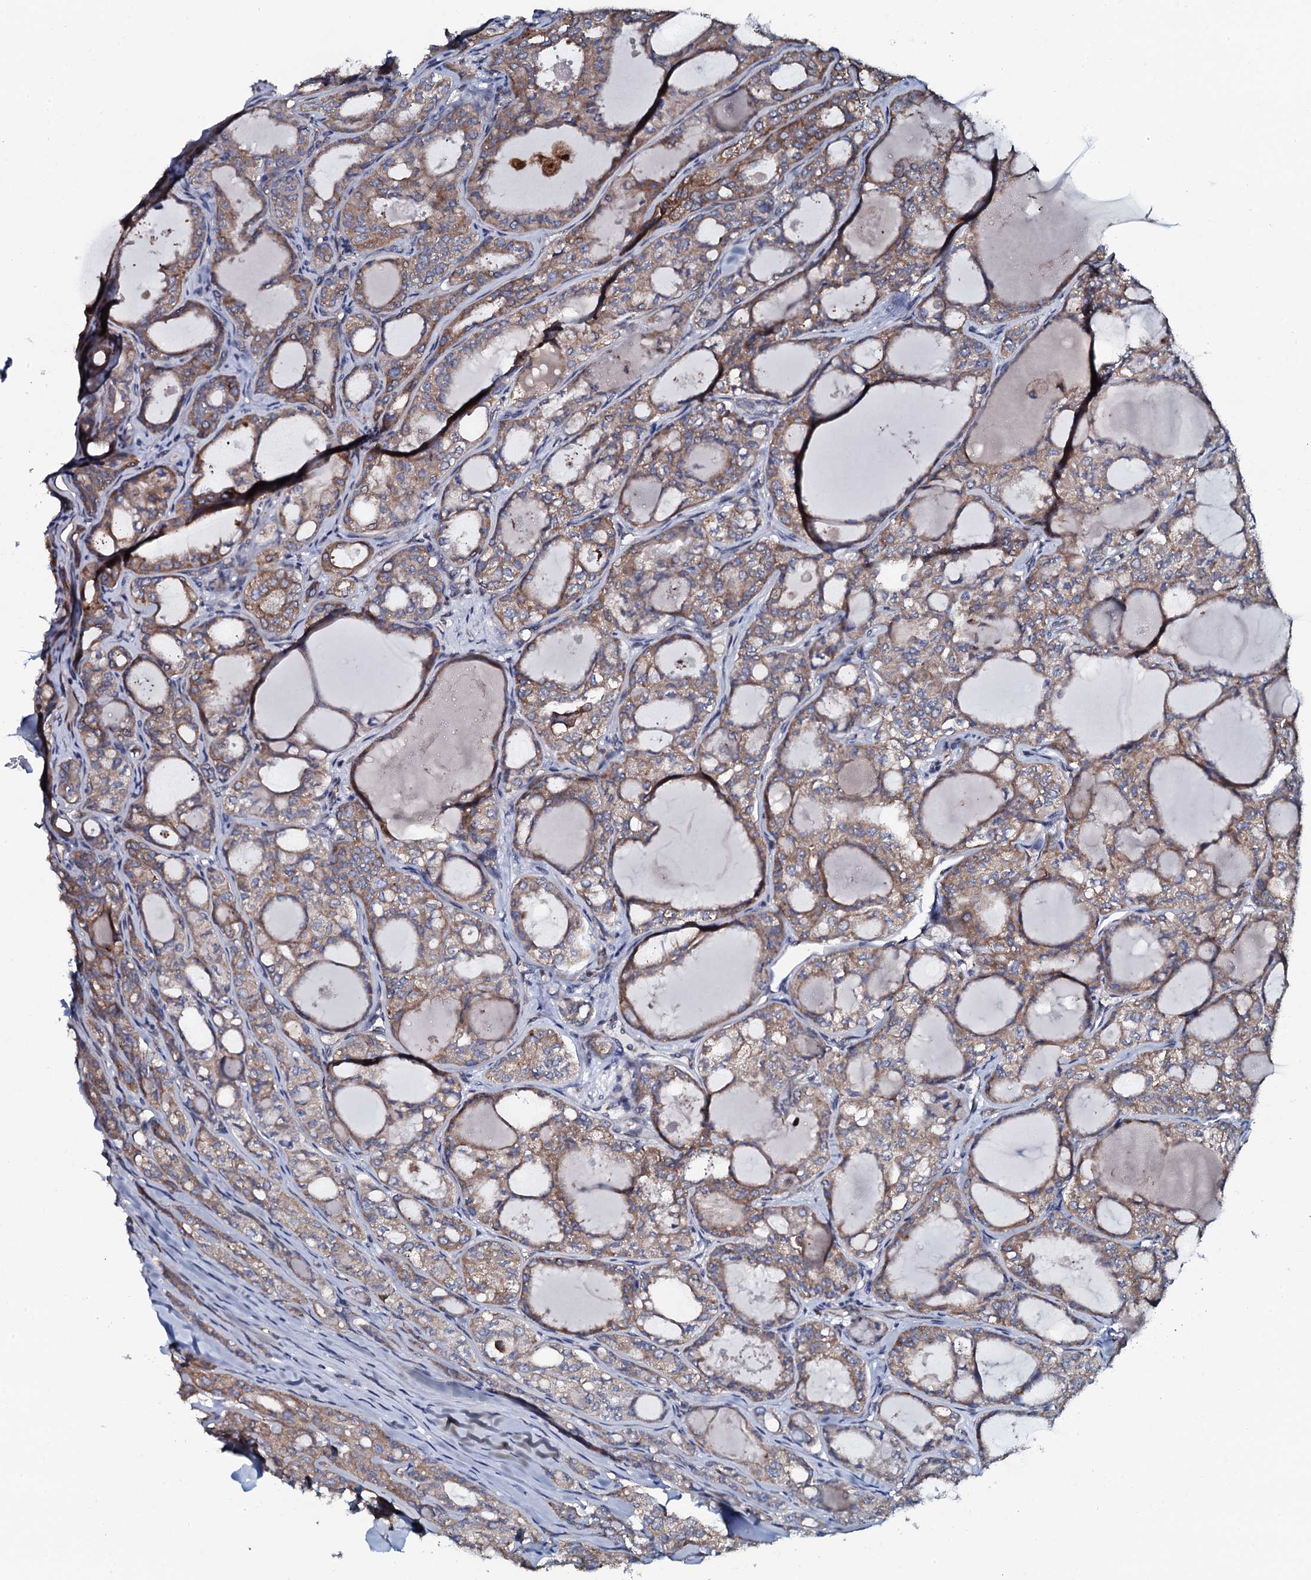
{"staining": {"intensity": "weak", "quantity": ">75%", "location": "cytoplasmic/membranous"}, "tissue": "thyroid cancer", "cell_type": "Tumor cells", "image_type": "cancer", "snomed": [{"axis": "morphology", "description": "Follicular adenoma carcinoma, NOS"}, {"axis": "topography", "description": "Thyroid gland"}], "caption": "Human thyroid cancer (follicular adenoma carcinoma) stained with a protein marker displays weak staining in tumor cells.", "gene": "TMEM151A", "patient": {"sex": "male", "age": 75}}